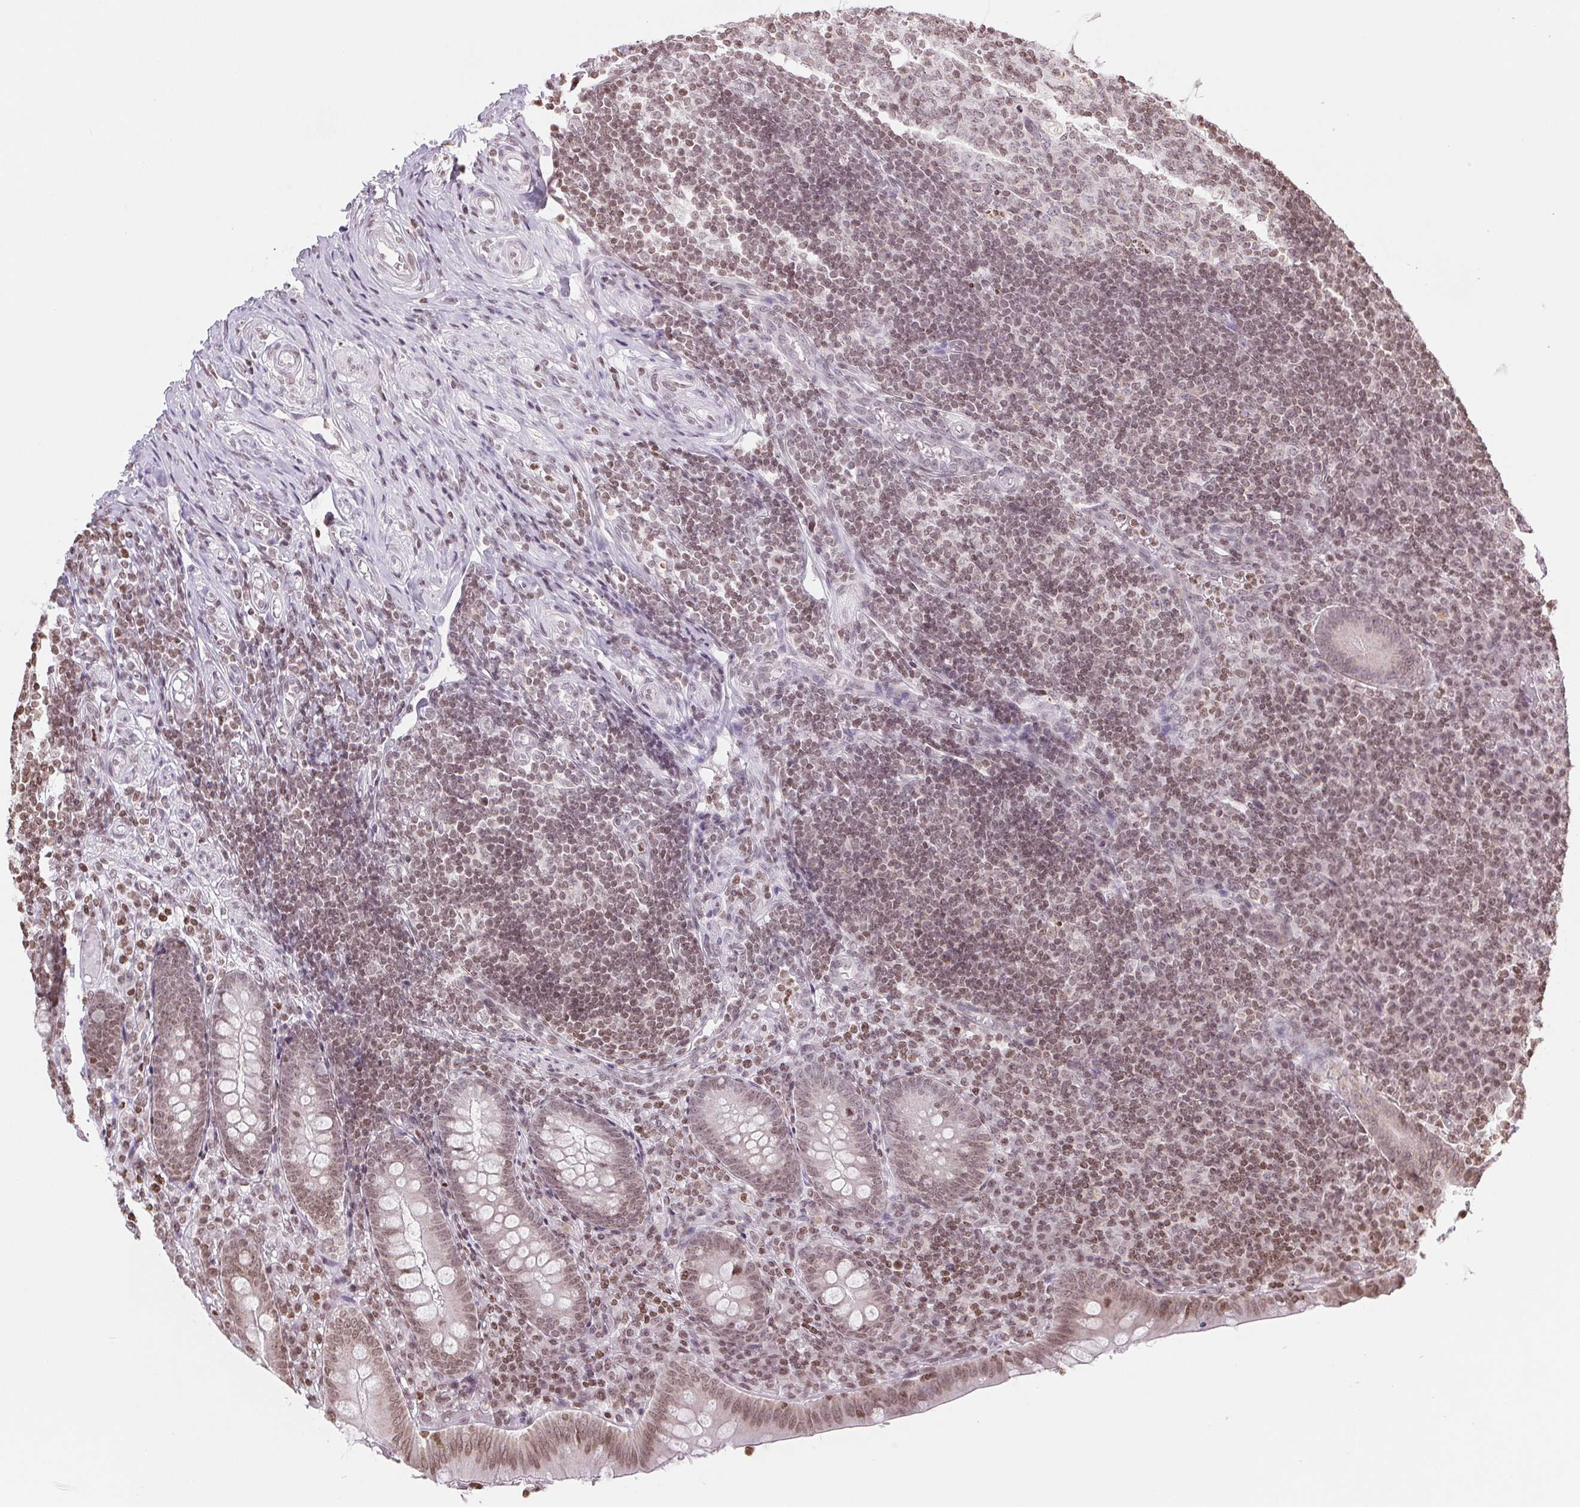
{"staining": {"intensity": "weak", "quantity": ">75%", "location": "nuclear"}, "tissue": "appendix", "cell_type": "Glandular cells", "image_type": "normal", "snomed": [{"axis": "morphology", "description": "Normal tissue, NOS"}, {"axis": "topography", "description": "Appendix"}], "caption": "A low amount of weak nuclear positivity is seen in approximately >75% of glandular cells in normal appendix. Using DAB (3,3'-diaminobenzidine) (brown) and hematoxylin (blue) stains, captured at high magnification using brightfield microscopy.", "gene": "SMIM12", "patient": {"sex": "male", "age": 18}}